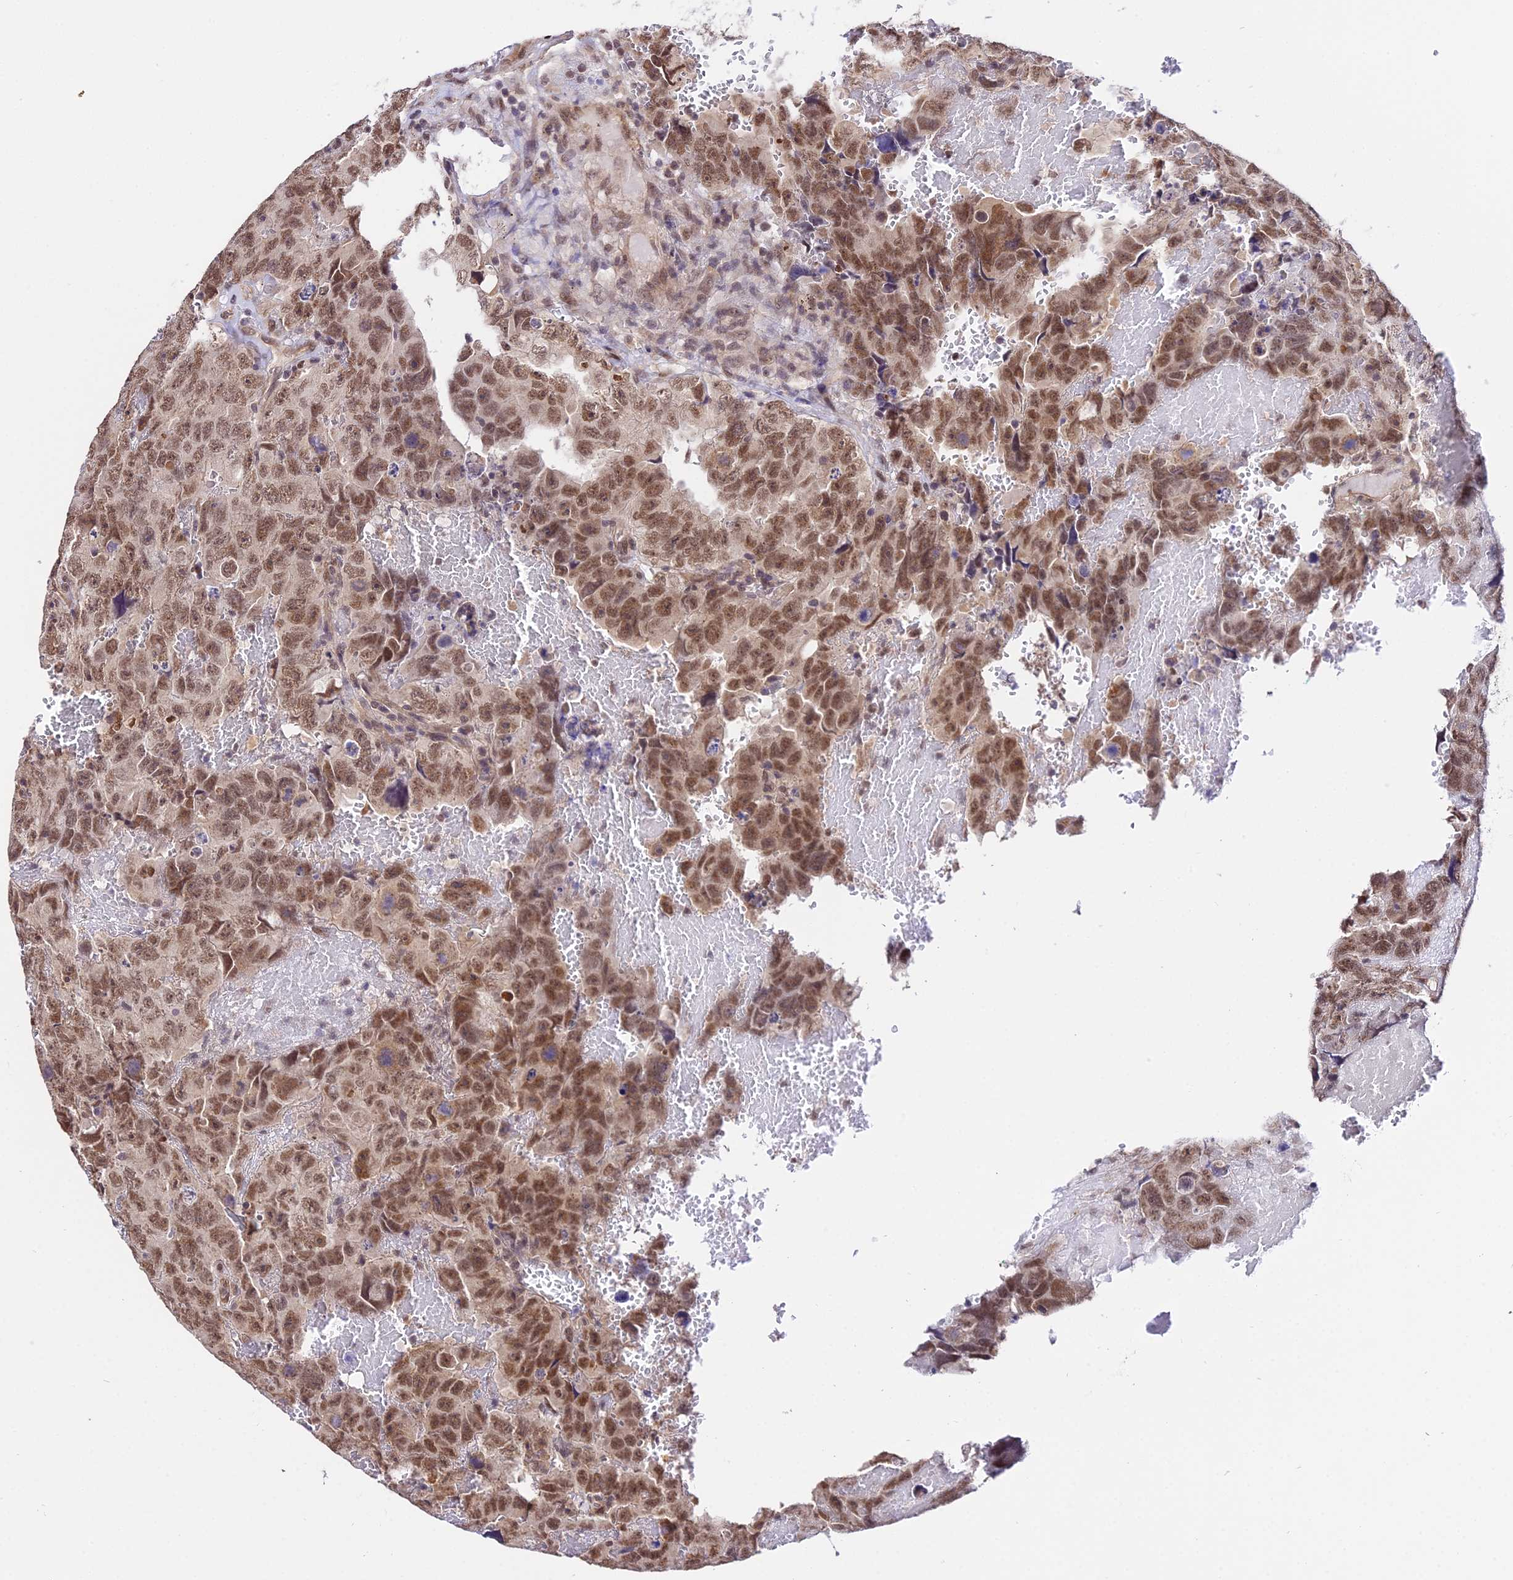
{"staining": {"intensity": "moderate", "quantity": ">75%", "location": "nuclear"}, "tissue": "testis cancer", "cell_type": "Tumor cells", "image_type": "cancer", "snomed": [{"axis": "morphology", "description": "Carcinoma, Embryonal, NOS"}, {"axis": "topography", "description": "Testis"}], "caption": "This photomicrograph shows immunohistochemistry (IHC) staining of human testis cancer (embryonal carcinoma), with medium moderate nuclear positivity in approximately >75% of tumor cells.", "gene": "POLR2I", "patient": {"sex": "male", "age": 45}}